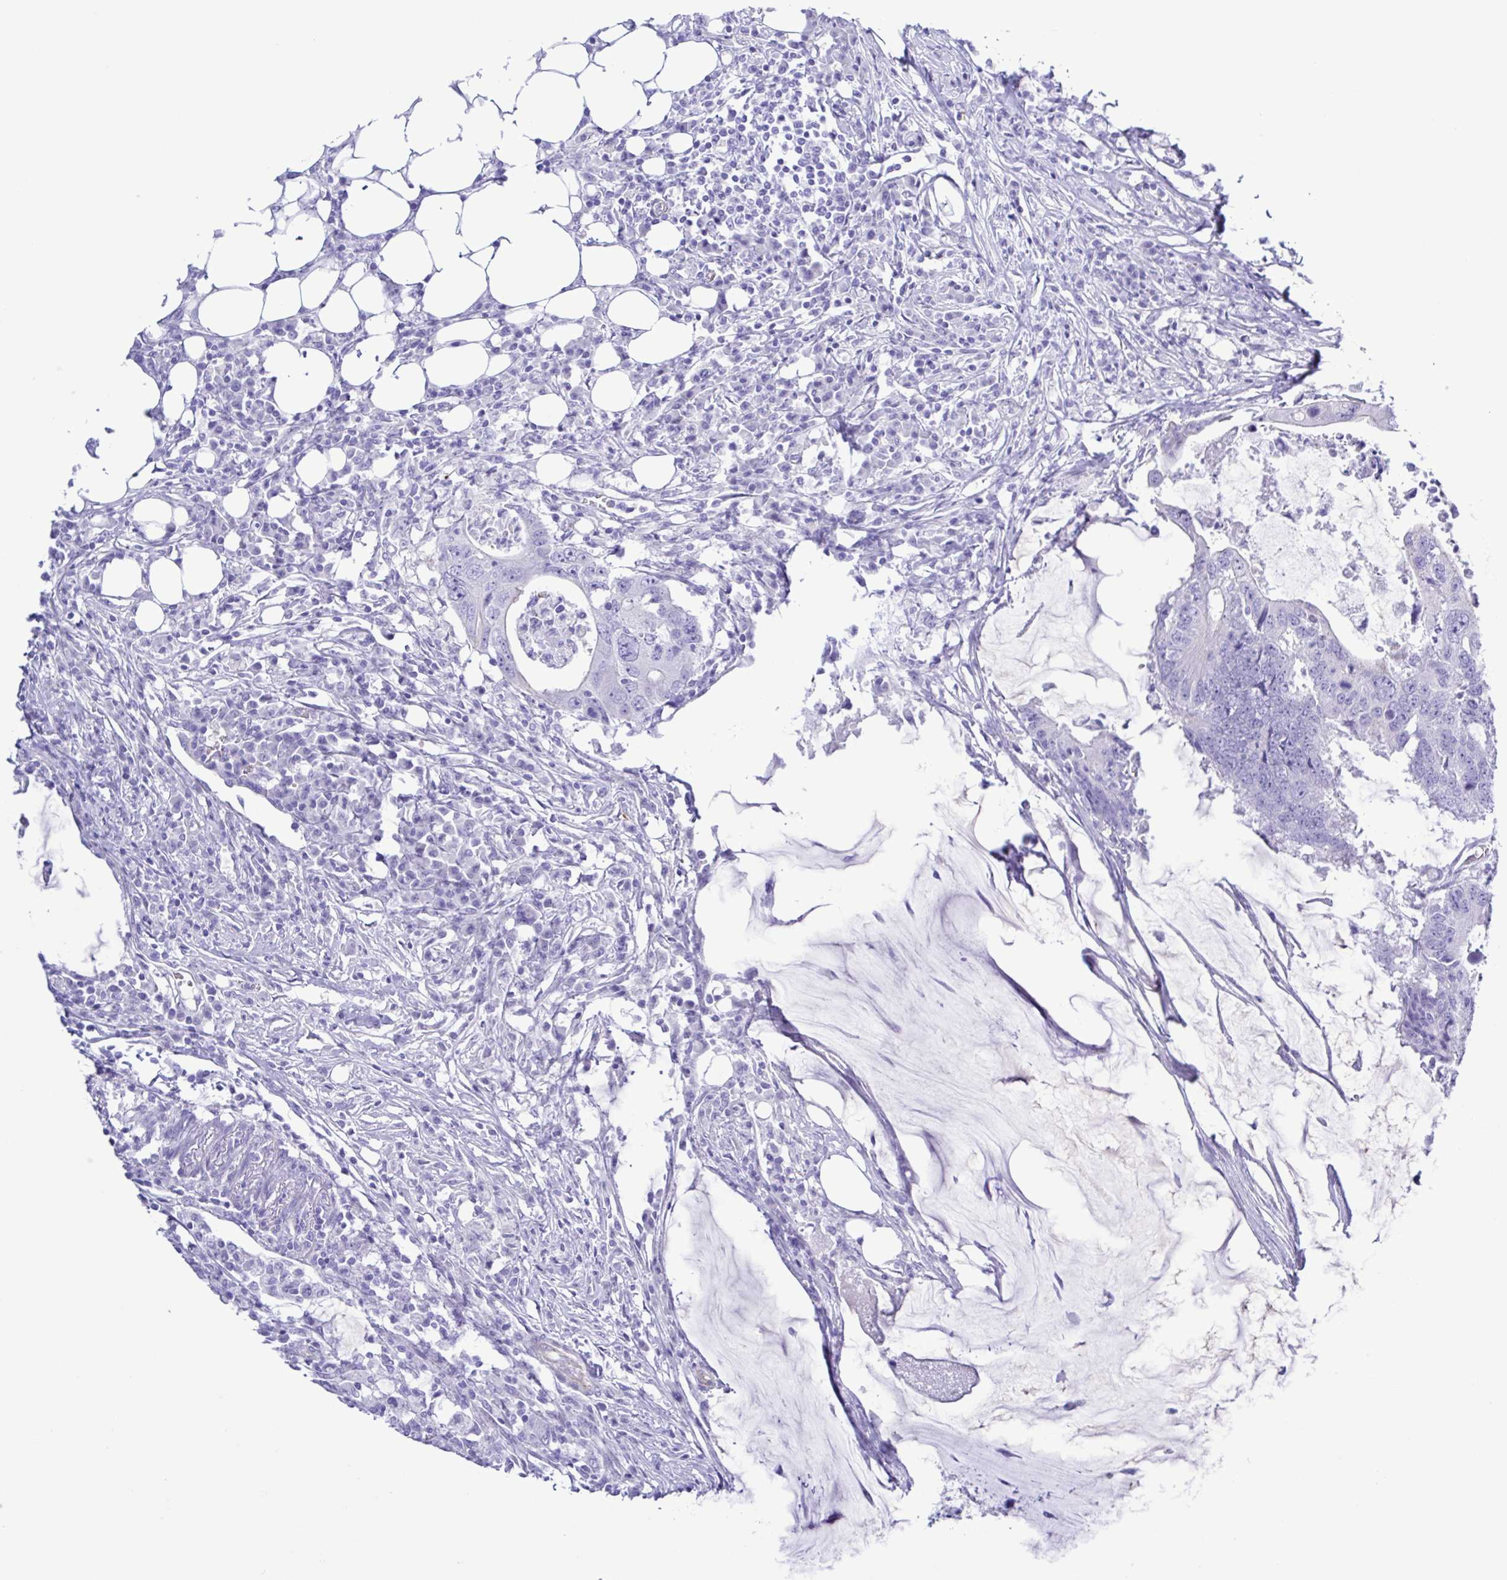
{"staining": {"intensity": "negative", "quantity": "none", "location": "none"}, "tissue": "colorectal cancer", "cell_type": "Tumor cells", "image_type": "cancer", "snomed": [{"axis": "morphology", "description": "Adenocarcinoma, NOS"}, {"axis": "topography", "description": "Colon"}], "caption": "IHC histopathology image of human colorectal cancer (adenocarcinoma) stained for a protein (brown), which displays no positivity in tumor cells.", "gene": "CYP11A1", "patient": {"sex": "male", "age": 71}}